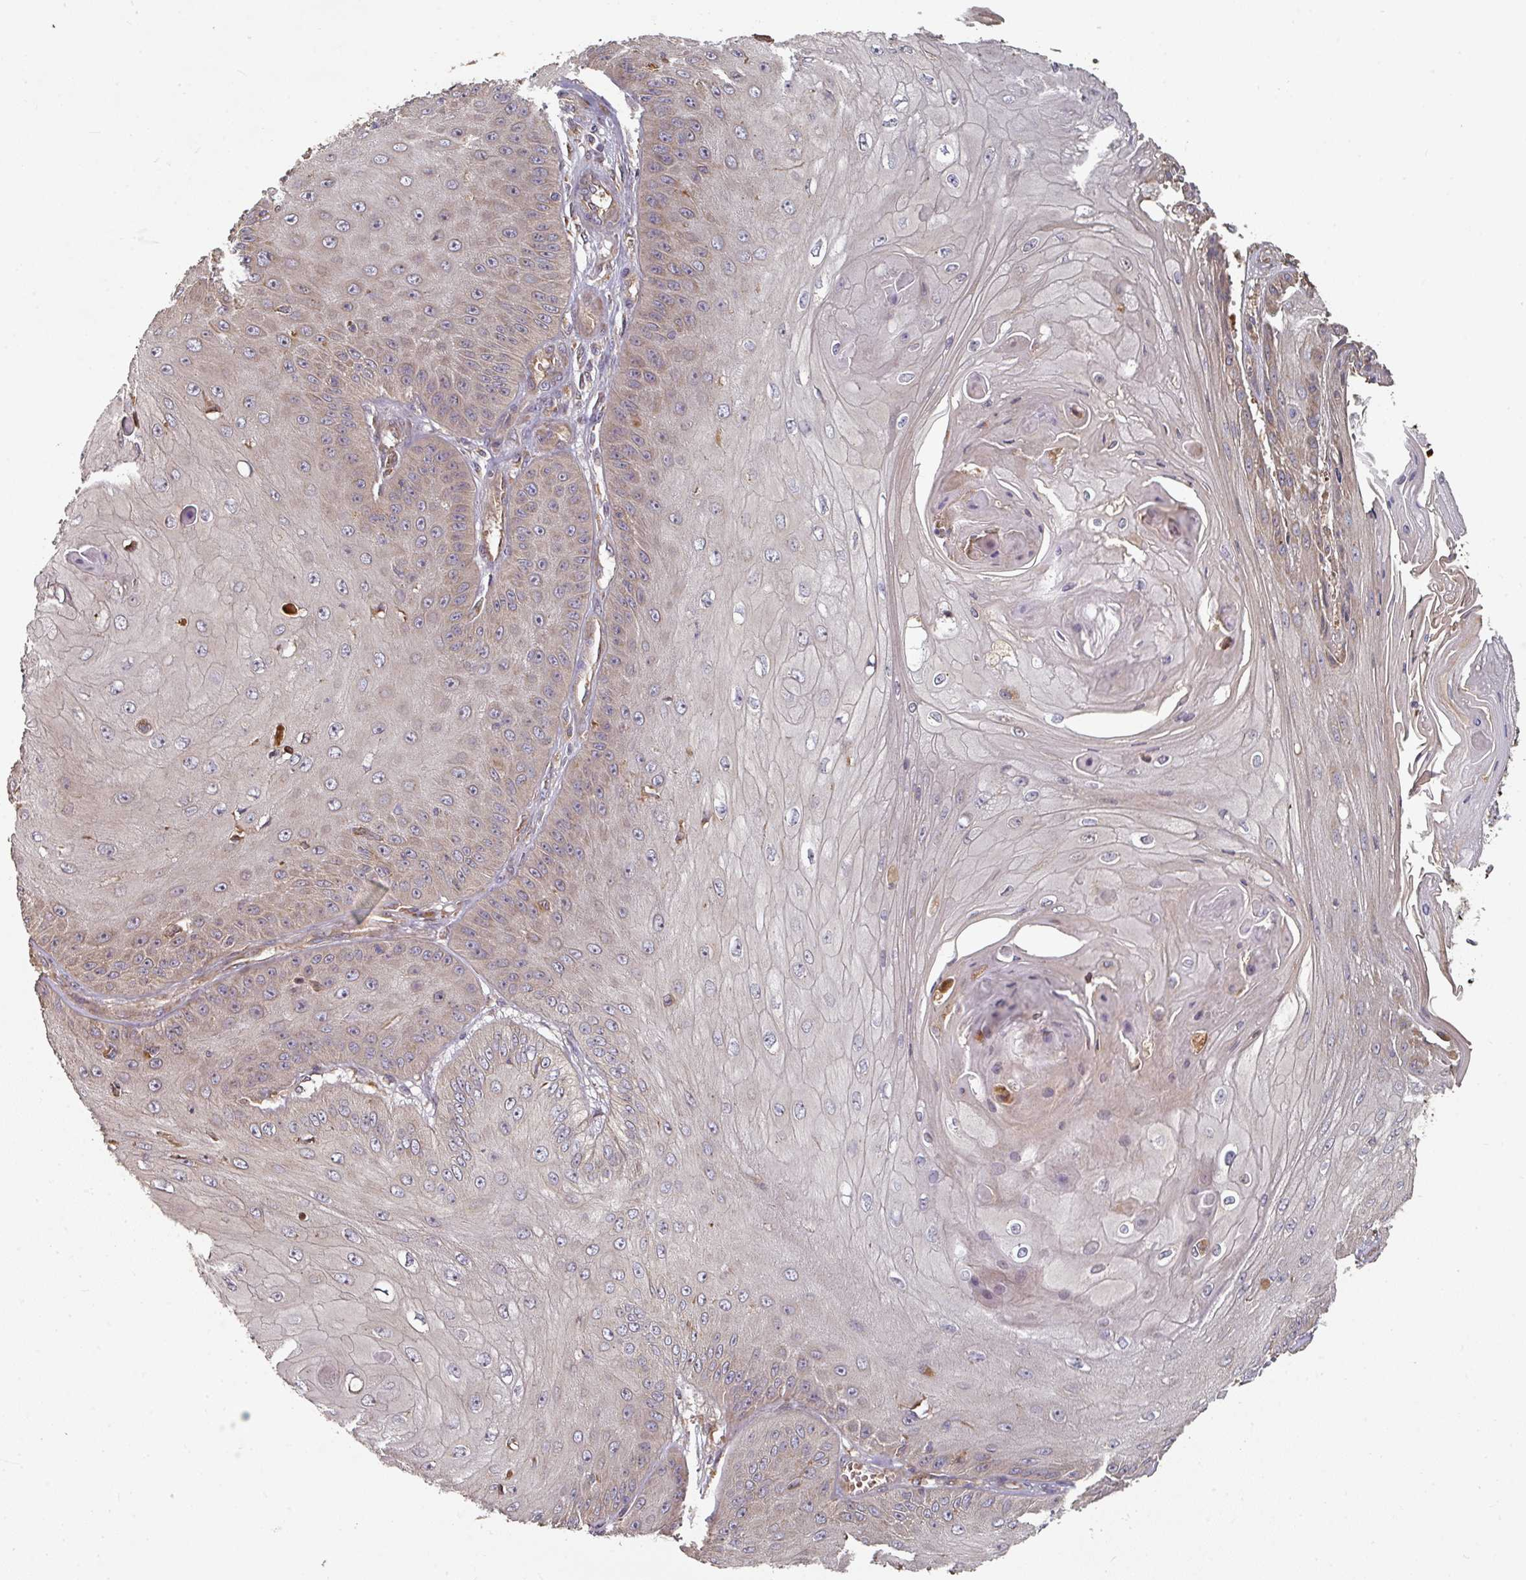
{"staining": {"intensity": "weak", "quantity": "25%-75%", "location": "cytoplasmic/membranous"}, "tissue": "skin cancer", "cell_type": "Tumor cells", "image_type": "cancer", "snomed": [{"axis": "morphology", "description": "Squamous cell carcinoma, NOS"}, {"axis": "topography", "description": "Skin"}], "caption": "Protein analysis of skin squamous cell carcinoma tissue shows weak cytoplasmic/membranous expression in approximately 25%-75% of tumor cells.", "gene": "EDEM2", "patient": {"sex": "male", "age": 70}}